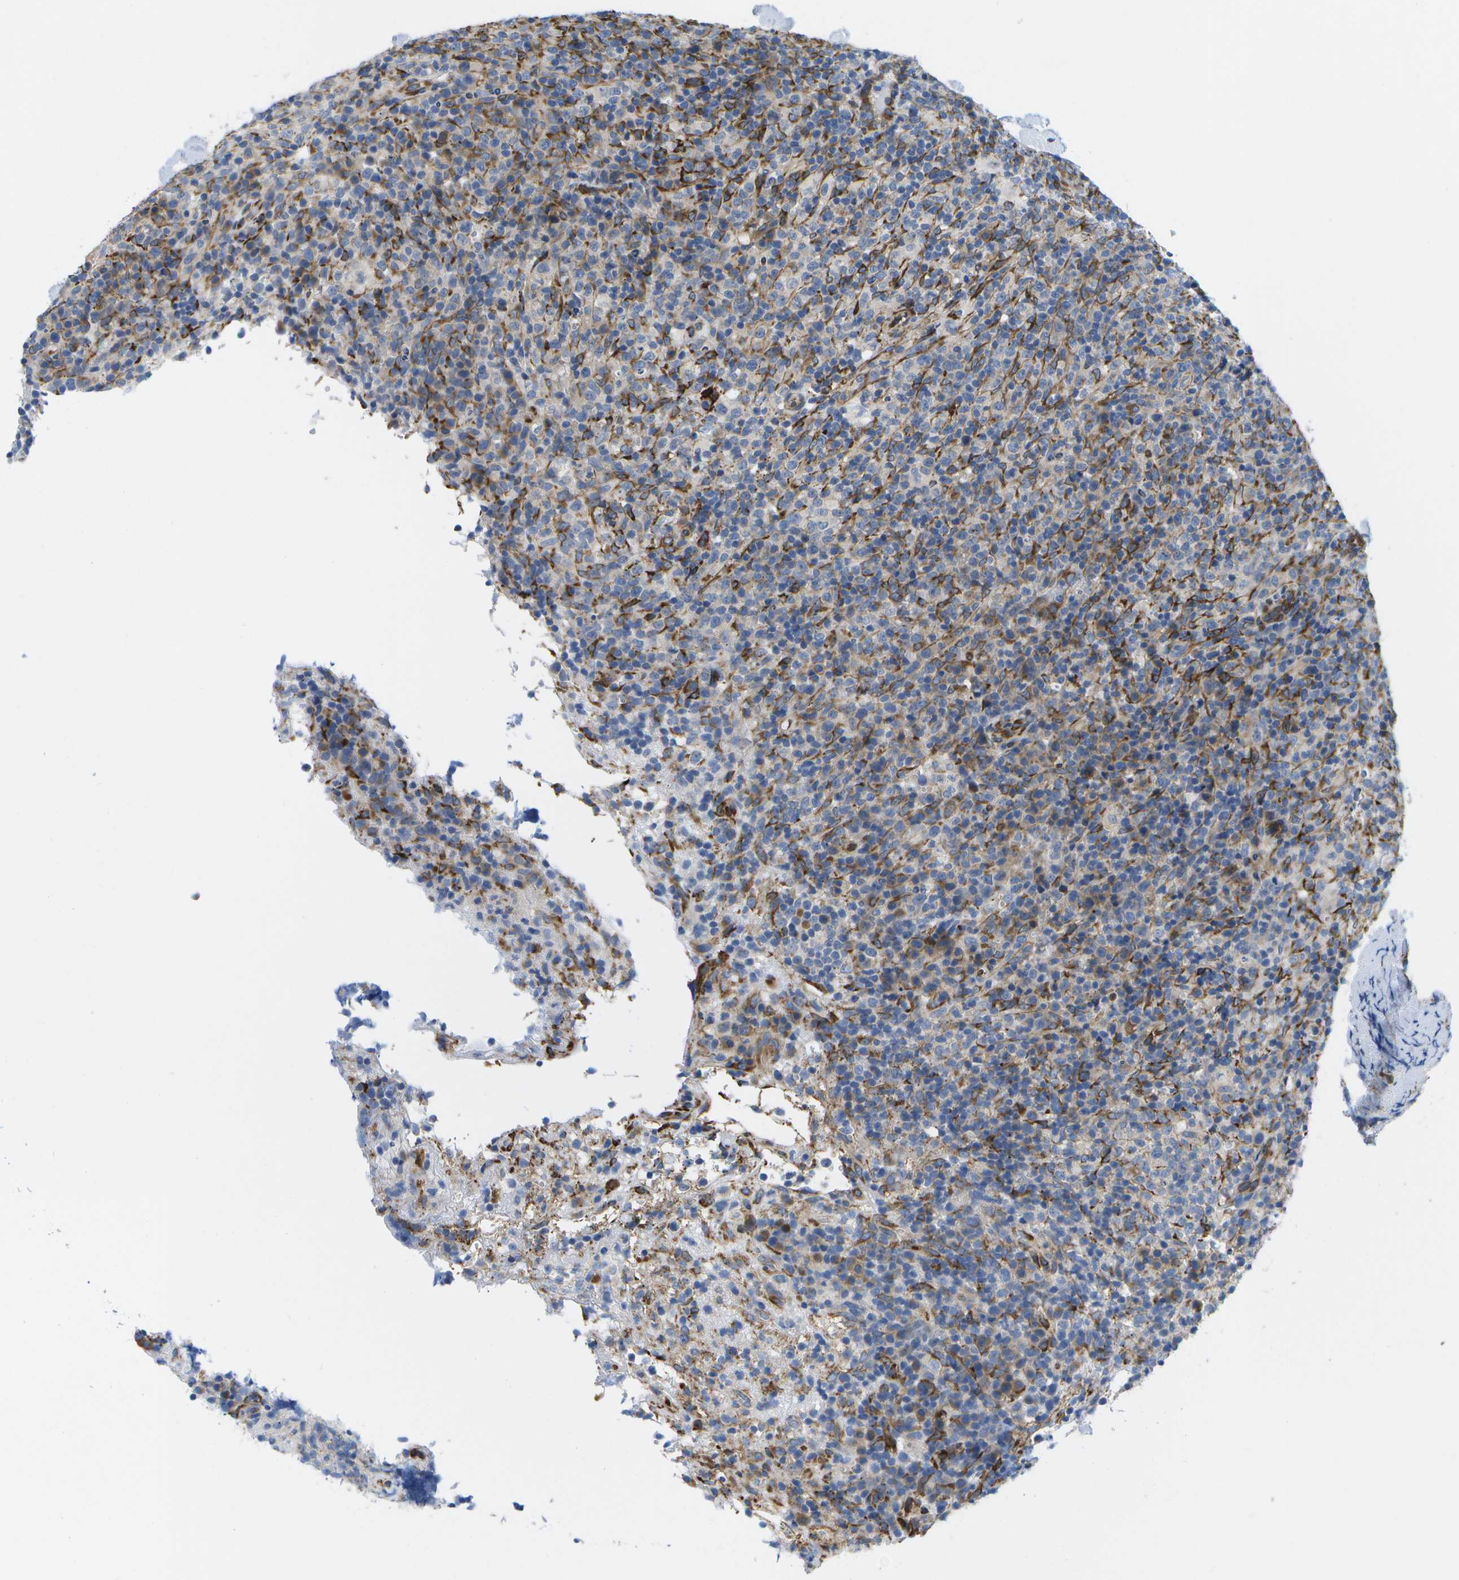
{"staining": {"intensity": "moderate", "quantity": "25%-75%", "location": "cytoplasmic/membranous"}, "tissue": "lymphoma", "cell_type": "Tumor cells", "image_type": "cancer", "snomed": [{"axis": "morphology", "description": "Malignant lymphoma, non-Hodgkin's type, High grade"}, {"axis": "topography", "description": "Lymph node"}], "caption": "Protein expression analysis of lymphoma reveals moderate cytoplasmic/membranous staining in about 25%-75% of tumor cells.", "gene": "ZDHHC17", "patient": {"sex": "female", "age": 76}}